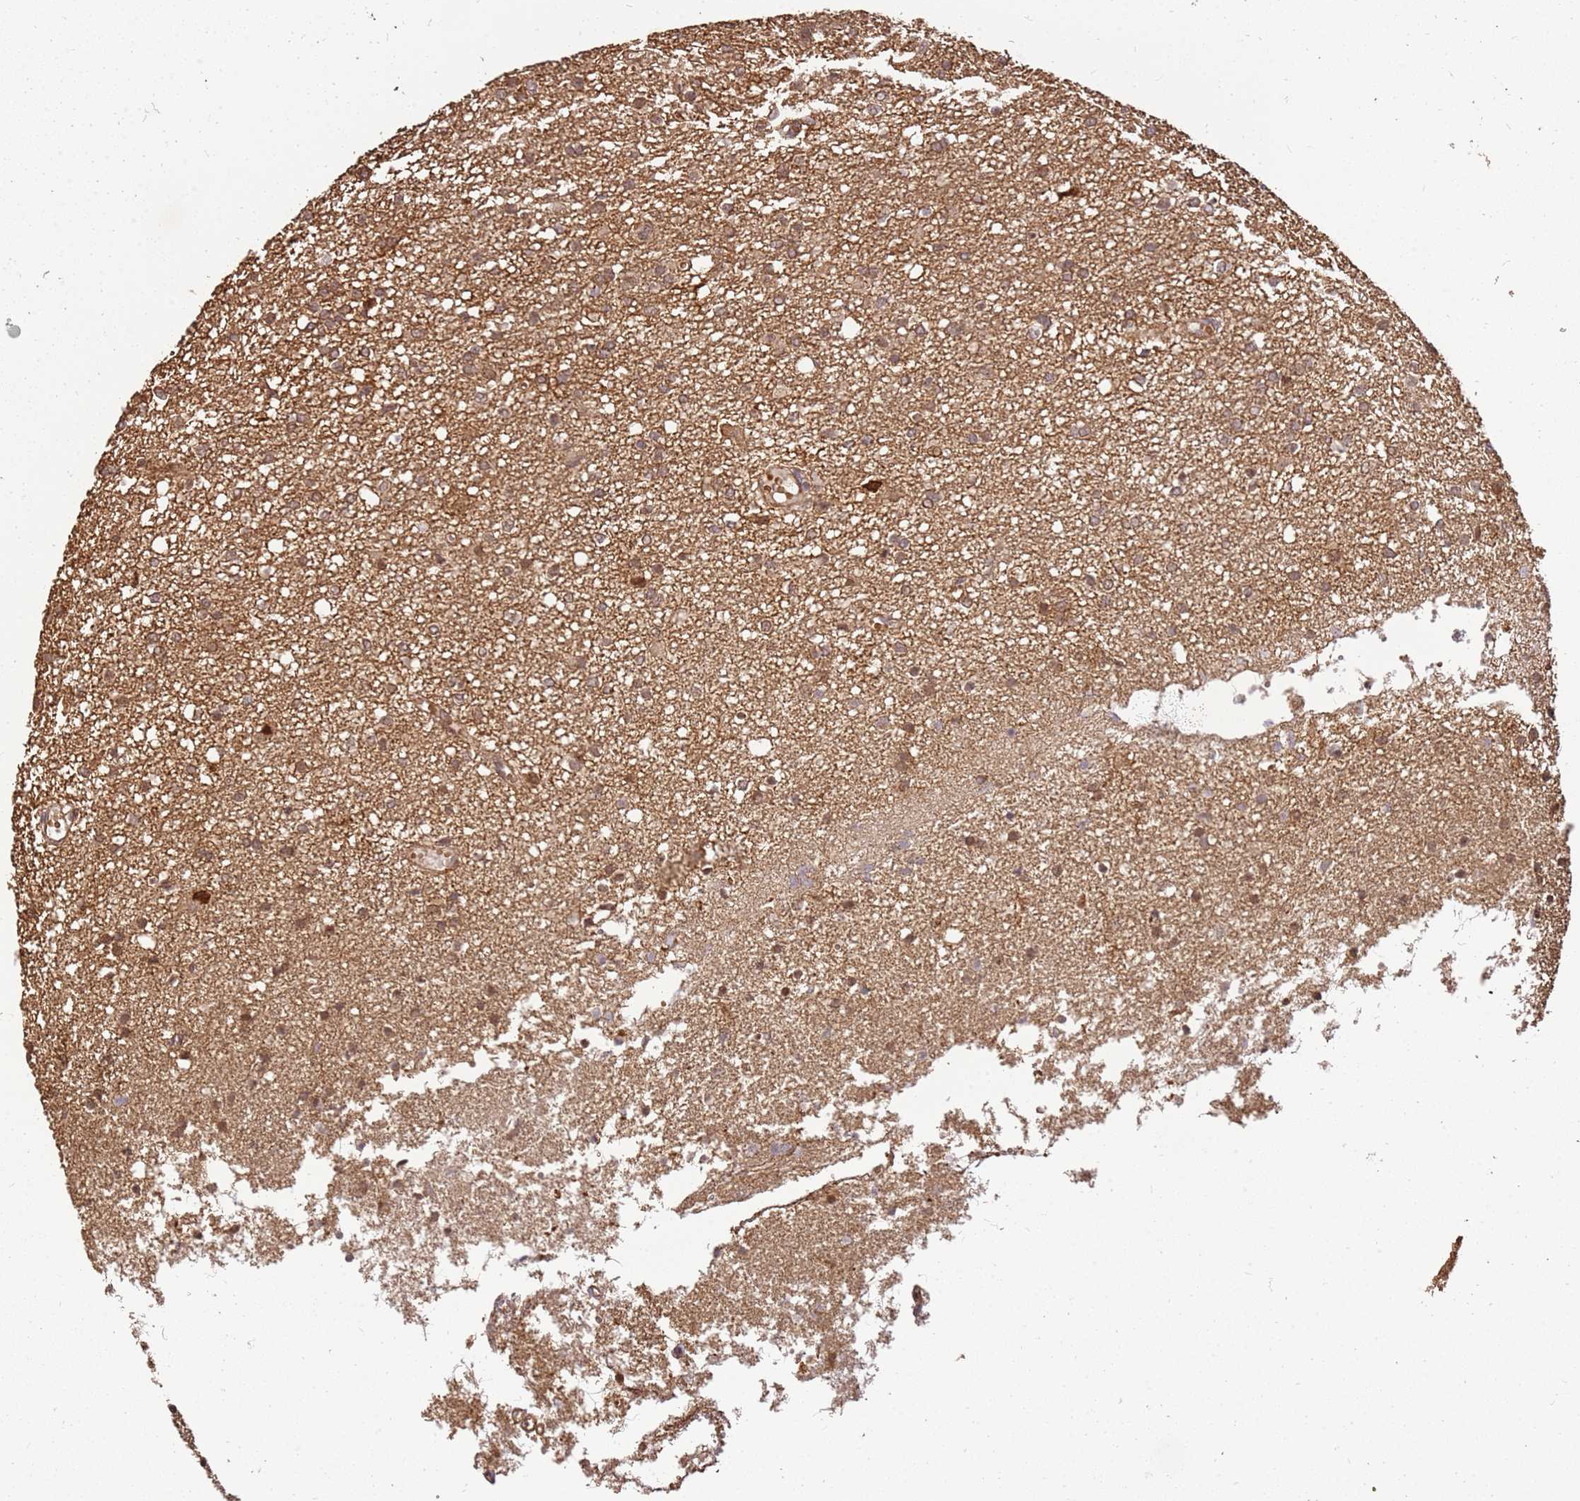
{"staining": {"intensity": "weak", "quantity": "<25%", "location": "nuclear"}, "tissue": "glioma", "cell_type": "Tumor cells", "image_type": "cancer", "snomed": [{"axis": "morphology", "description": "Glioma, malignant, High grade"}, {"axis": "topography", "description": "Brain"}], "caption": "An immunohistochemistry (IHC) image of malignant high-grade glioma is shown. There is no staining in tumor cells of malignant high-grade glioma.", "gene": "ST18", "patient": {"sex": "female", "age": 59}}